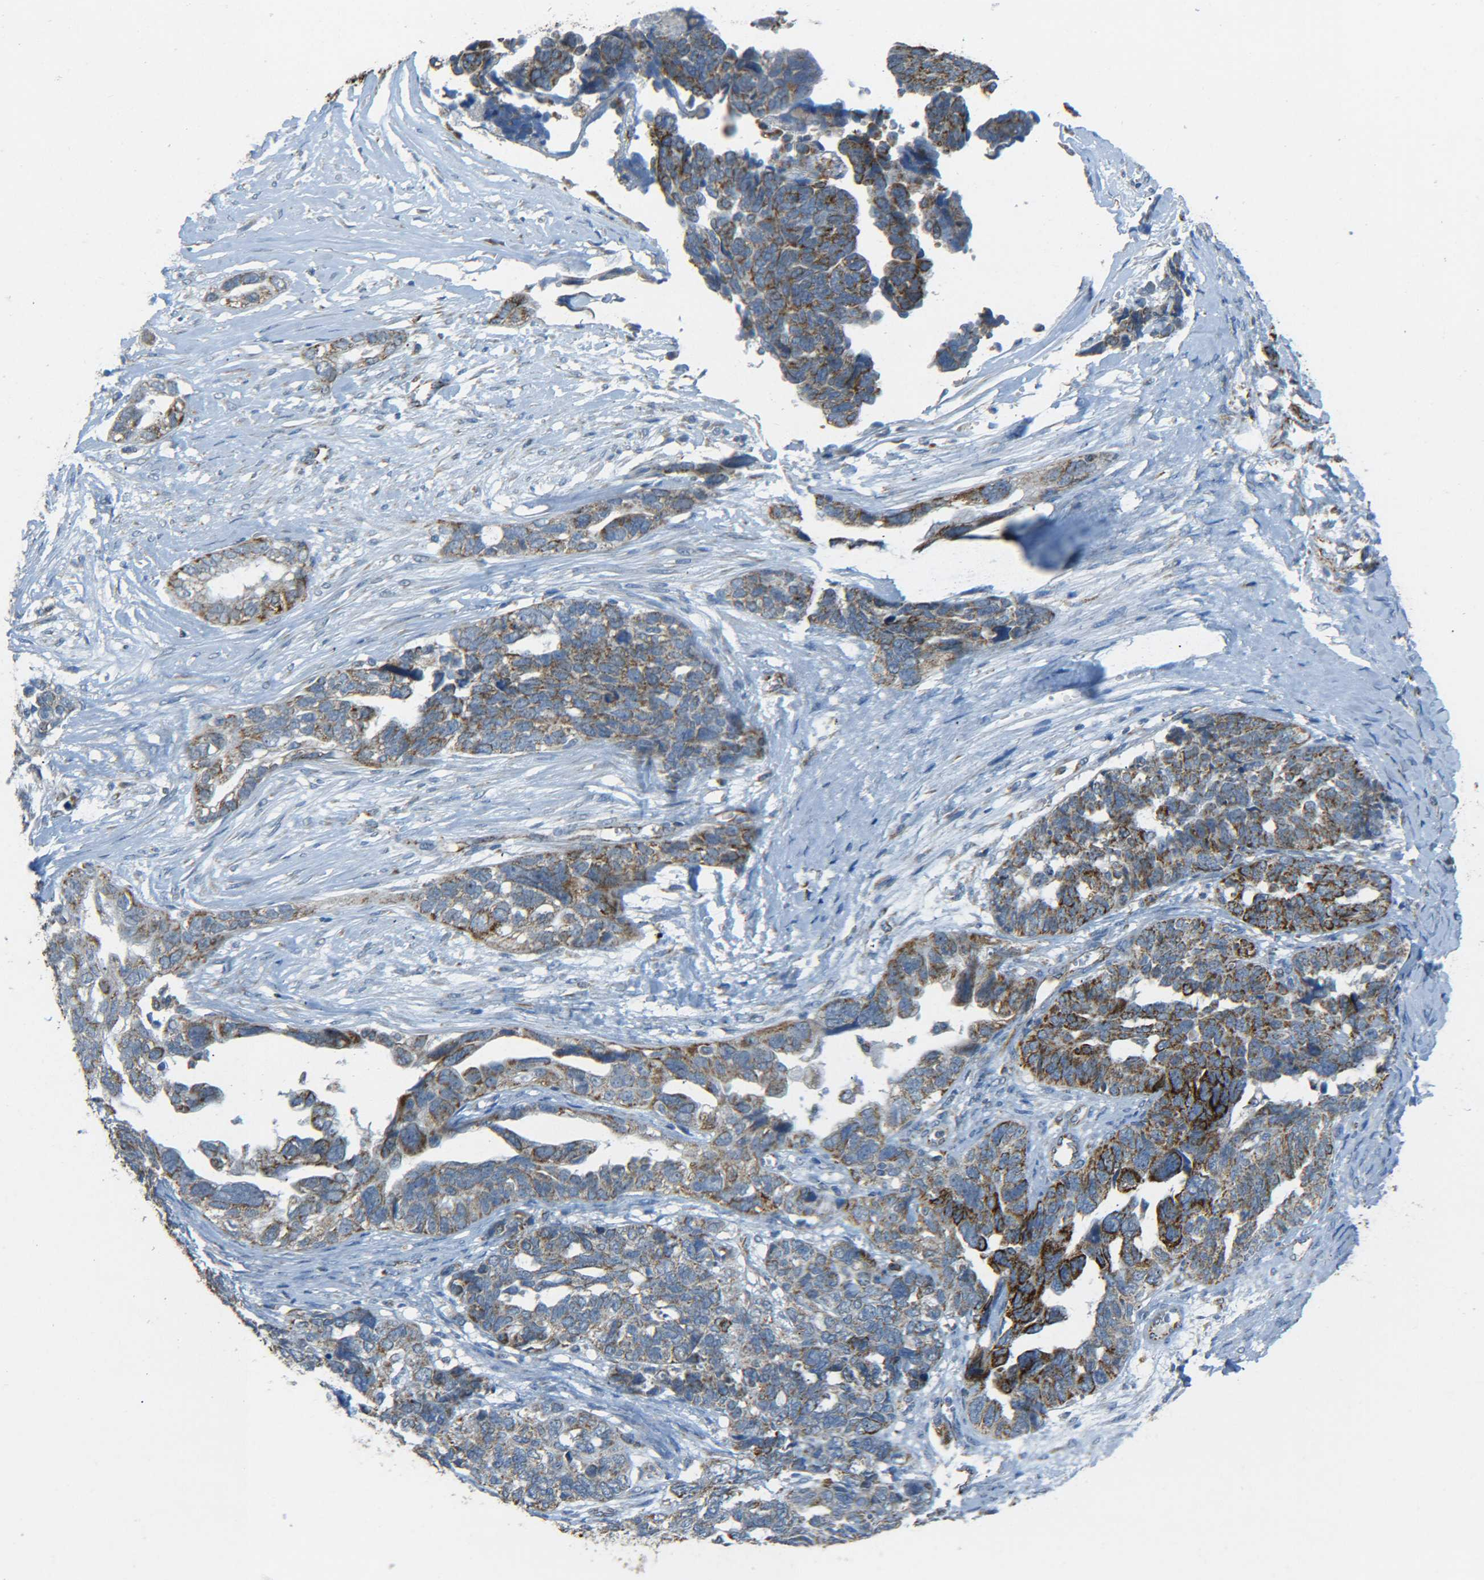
{"staining": {"intensity": "moderate", "quantity": ">75%", "location": "cytoplasmic/membranous"}, "tissue": "ovarian cancer", "cell_type": "Tumor cells", "image_type": "cancer", "snomed": [{"axis": "morphology", "description": "Cystadenocarcinoma, serous, NOS"}, {"axis": "topography", "description": "Ovary"}], "caption": "Immunohistochemical staining of human serous cystadenocarcinoma (ovarian) reveals medium levels of moderate cytoplasmic/membranous protein expression in about >75% of tumor cells. Nuclei are stained in blue.", "gene": "CYB5R1", "patient": {"sex": "female", "age": 79}}